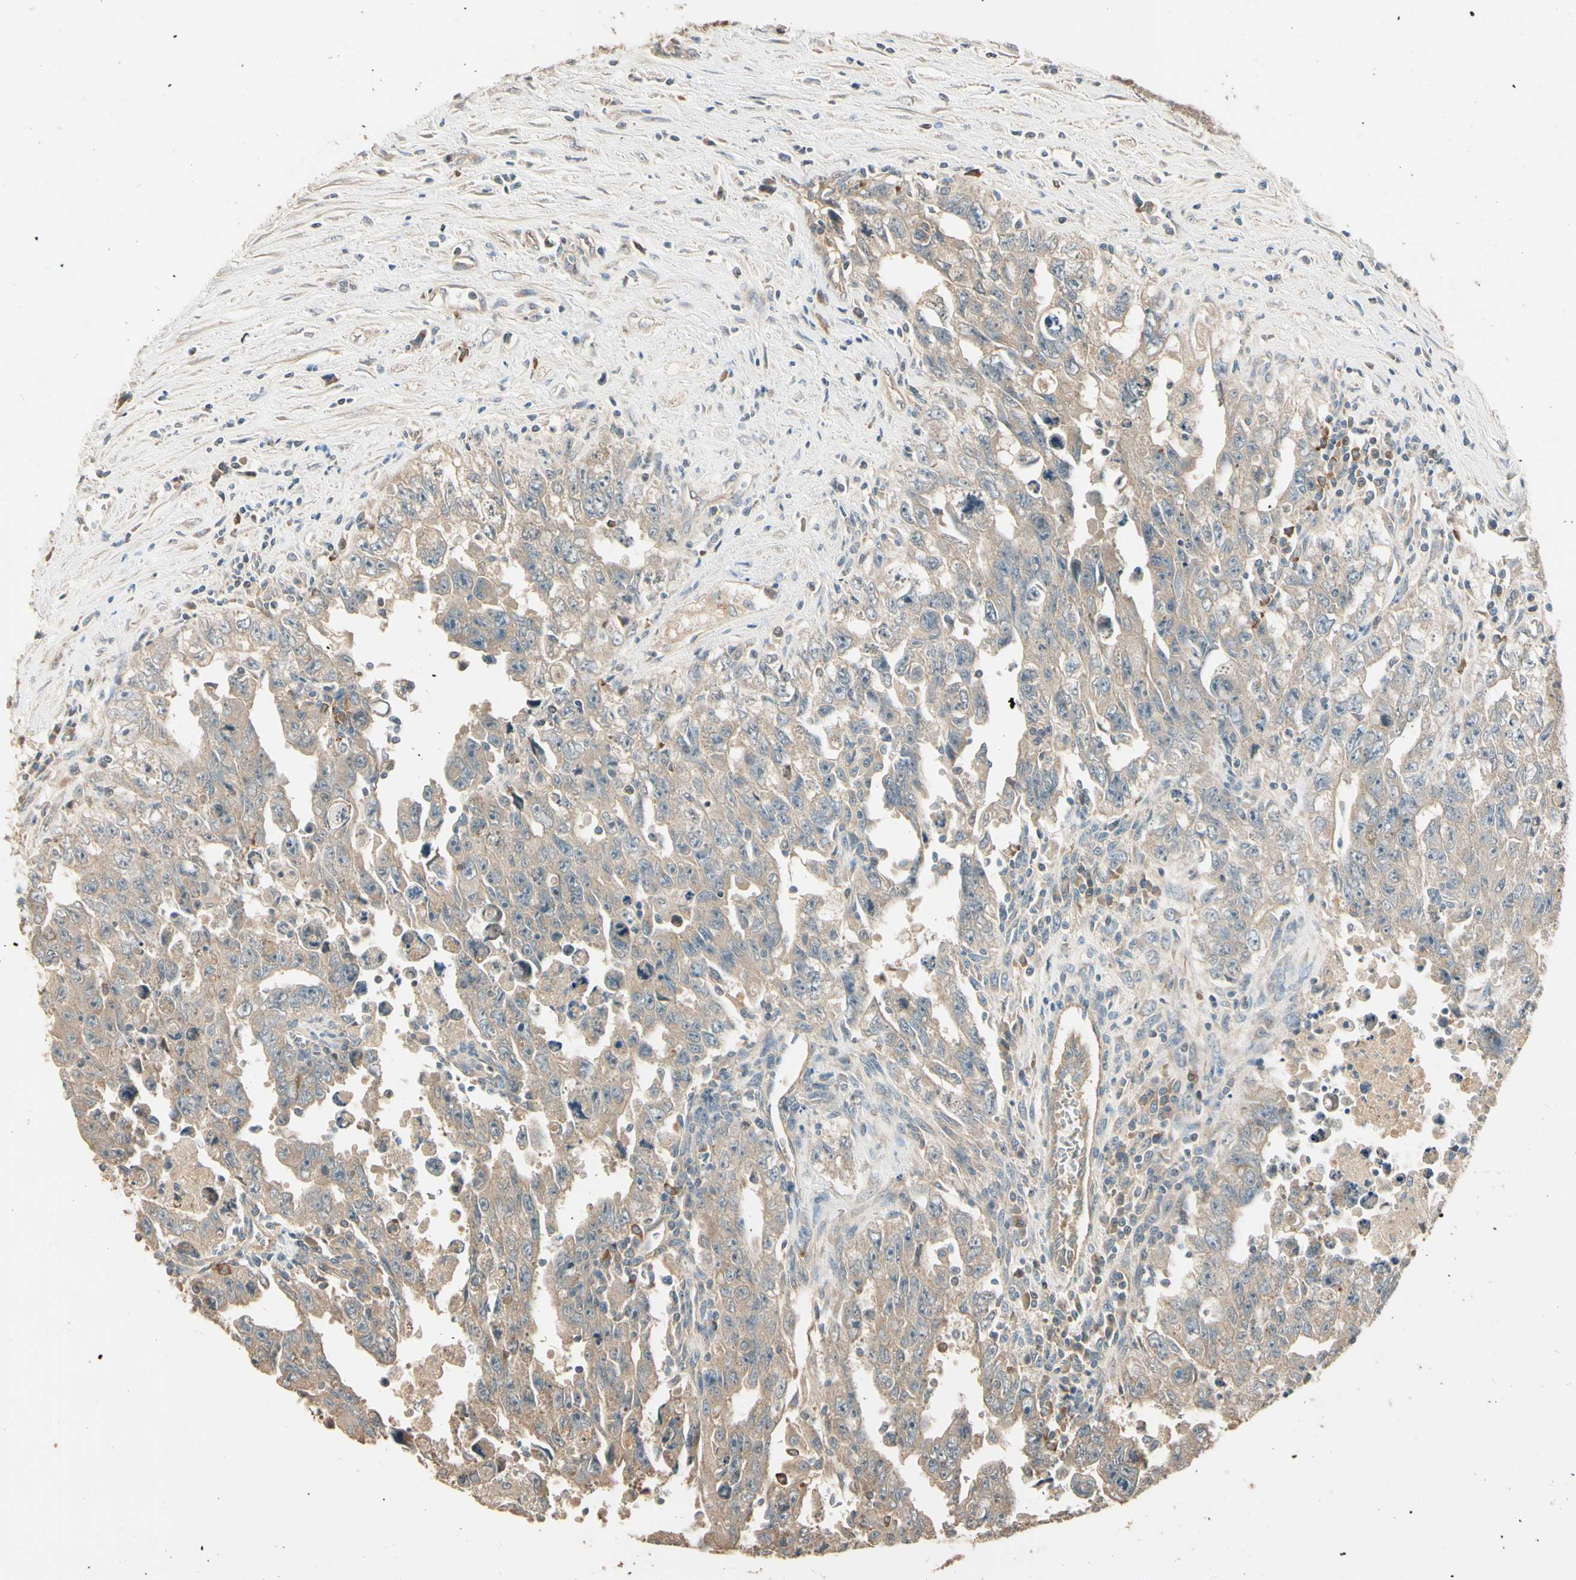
{"staining": {"intensity": "weak", "quantity": ">75%", "location": "cytoplasmic/membranous"}, "tissue": "testis cancer", "cell_type": "Tumor cells", "image_type": "cancer", "snomed": [{"axis": "morphology", "description": "Carcinoma, Embryonal, NOS"}, {"axis": "topography", "description": "Testis"}], "caption": "Testis cancer (embryonal carcinoma) stained with a brown dye demonstrates weak cytoplasmic/membranous positive positivity in approximately >75% of tumor cells.", "gene": "TNFRSF21", "patient": {"sex": "male", "age": 28}}